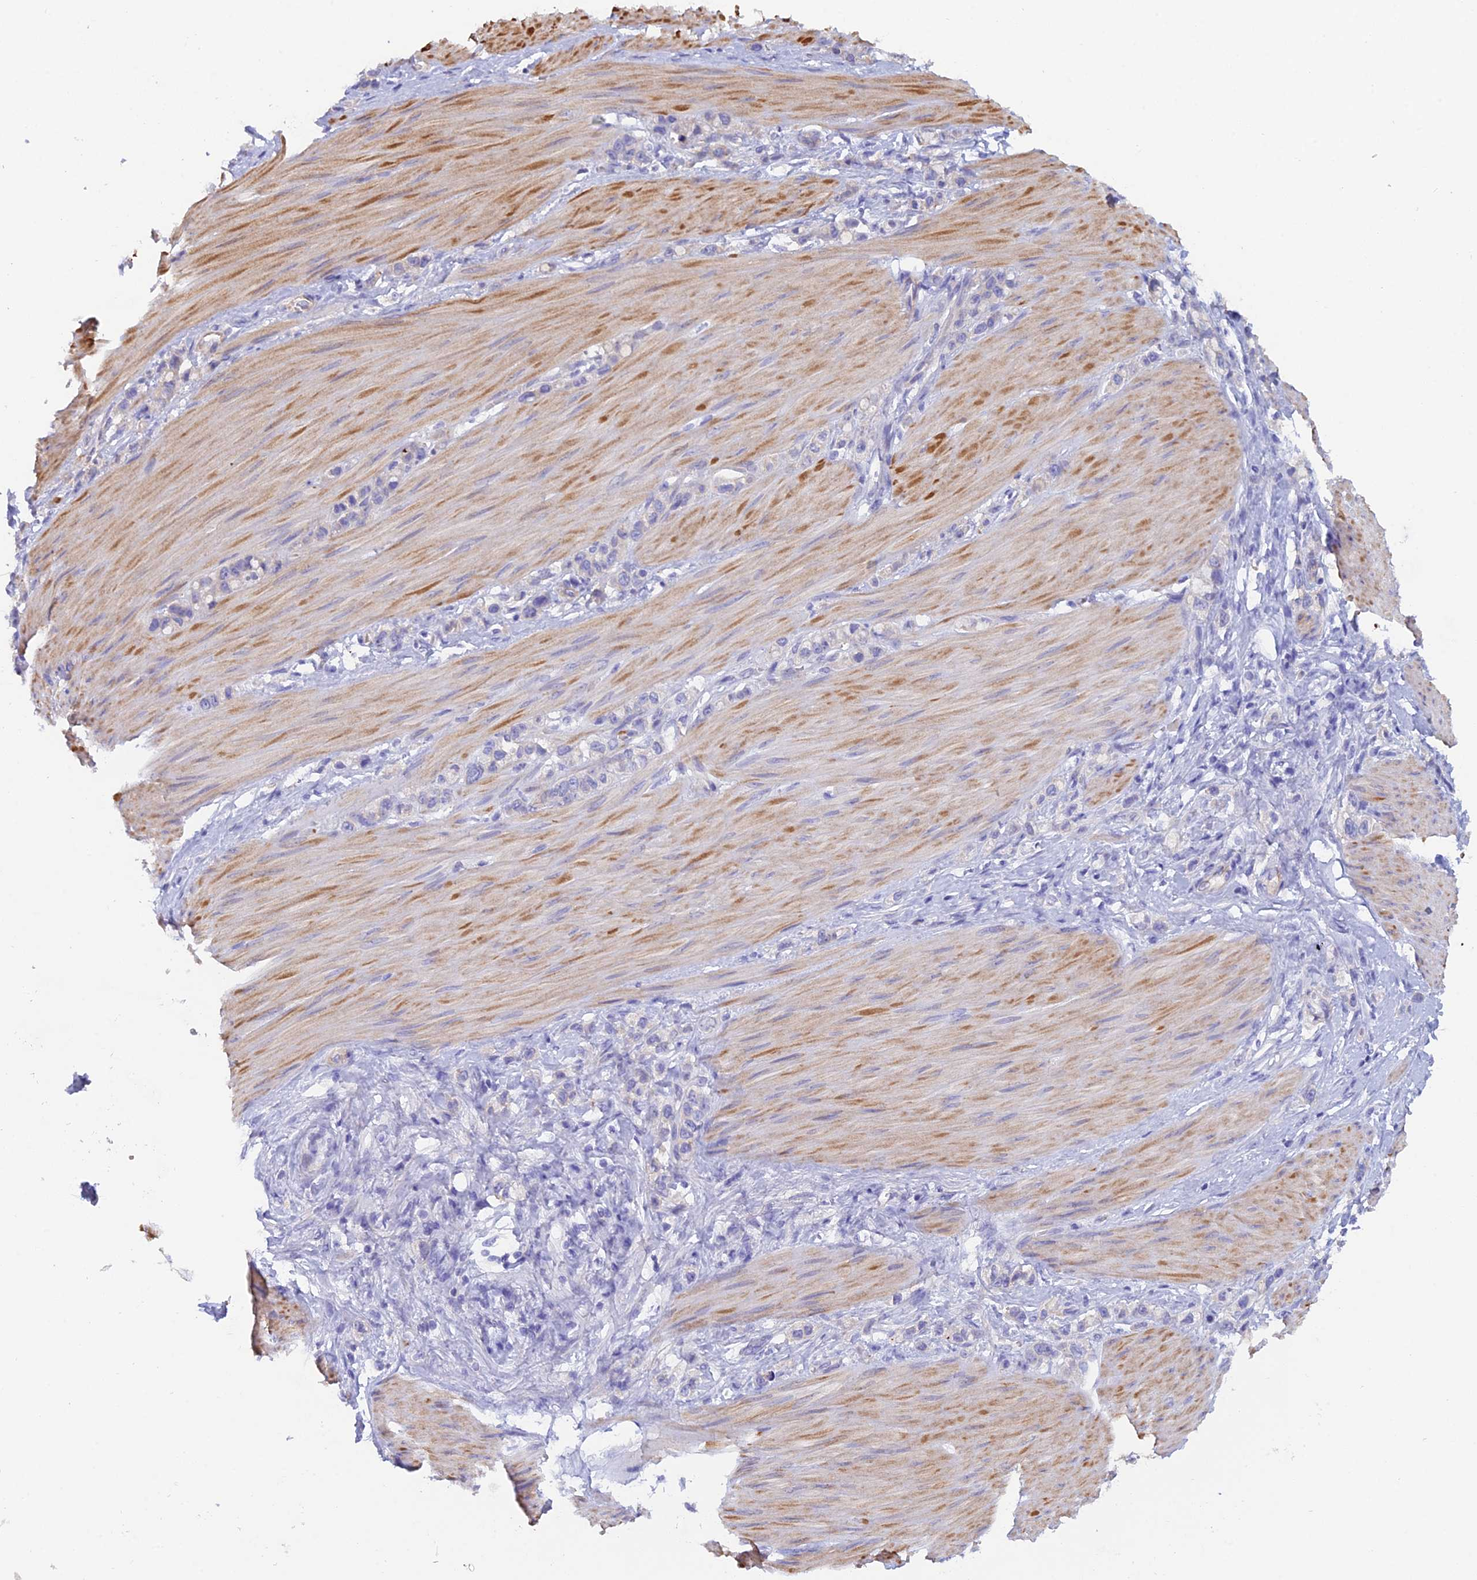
{"staining": {"intensity": "negative", "quantity": "none", "location": "none"}, "tissue": "stomach cancer", "cell_type": "Tumor cells", "image_type": "cancer", "snomed": [{"axis": "morphology", "description": "Adenocarcinoma, NOS"}, {"axis": "topography", "description": "Stomach"}], "caption": "An IHC micrograph of stomach cancer is shown. There is no staining in tumor cells of stomach cancer.", "gene": "FZR1", "patient": {"sex": "female", "age": 65}}